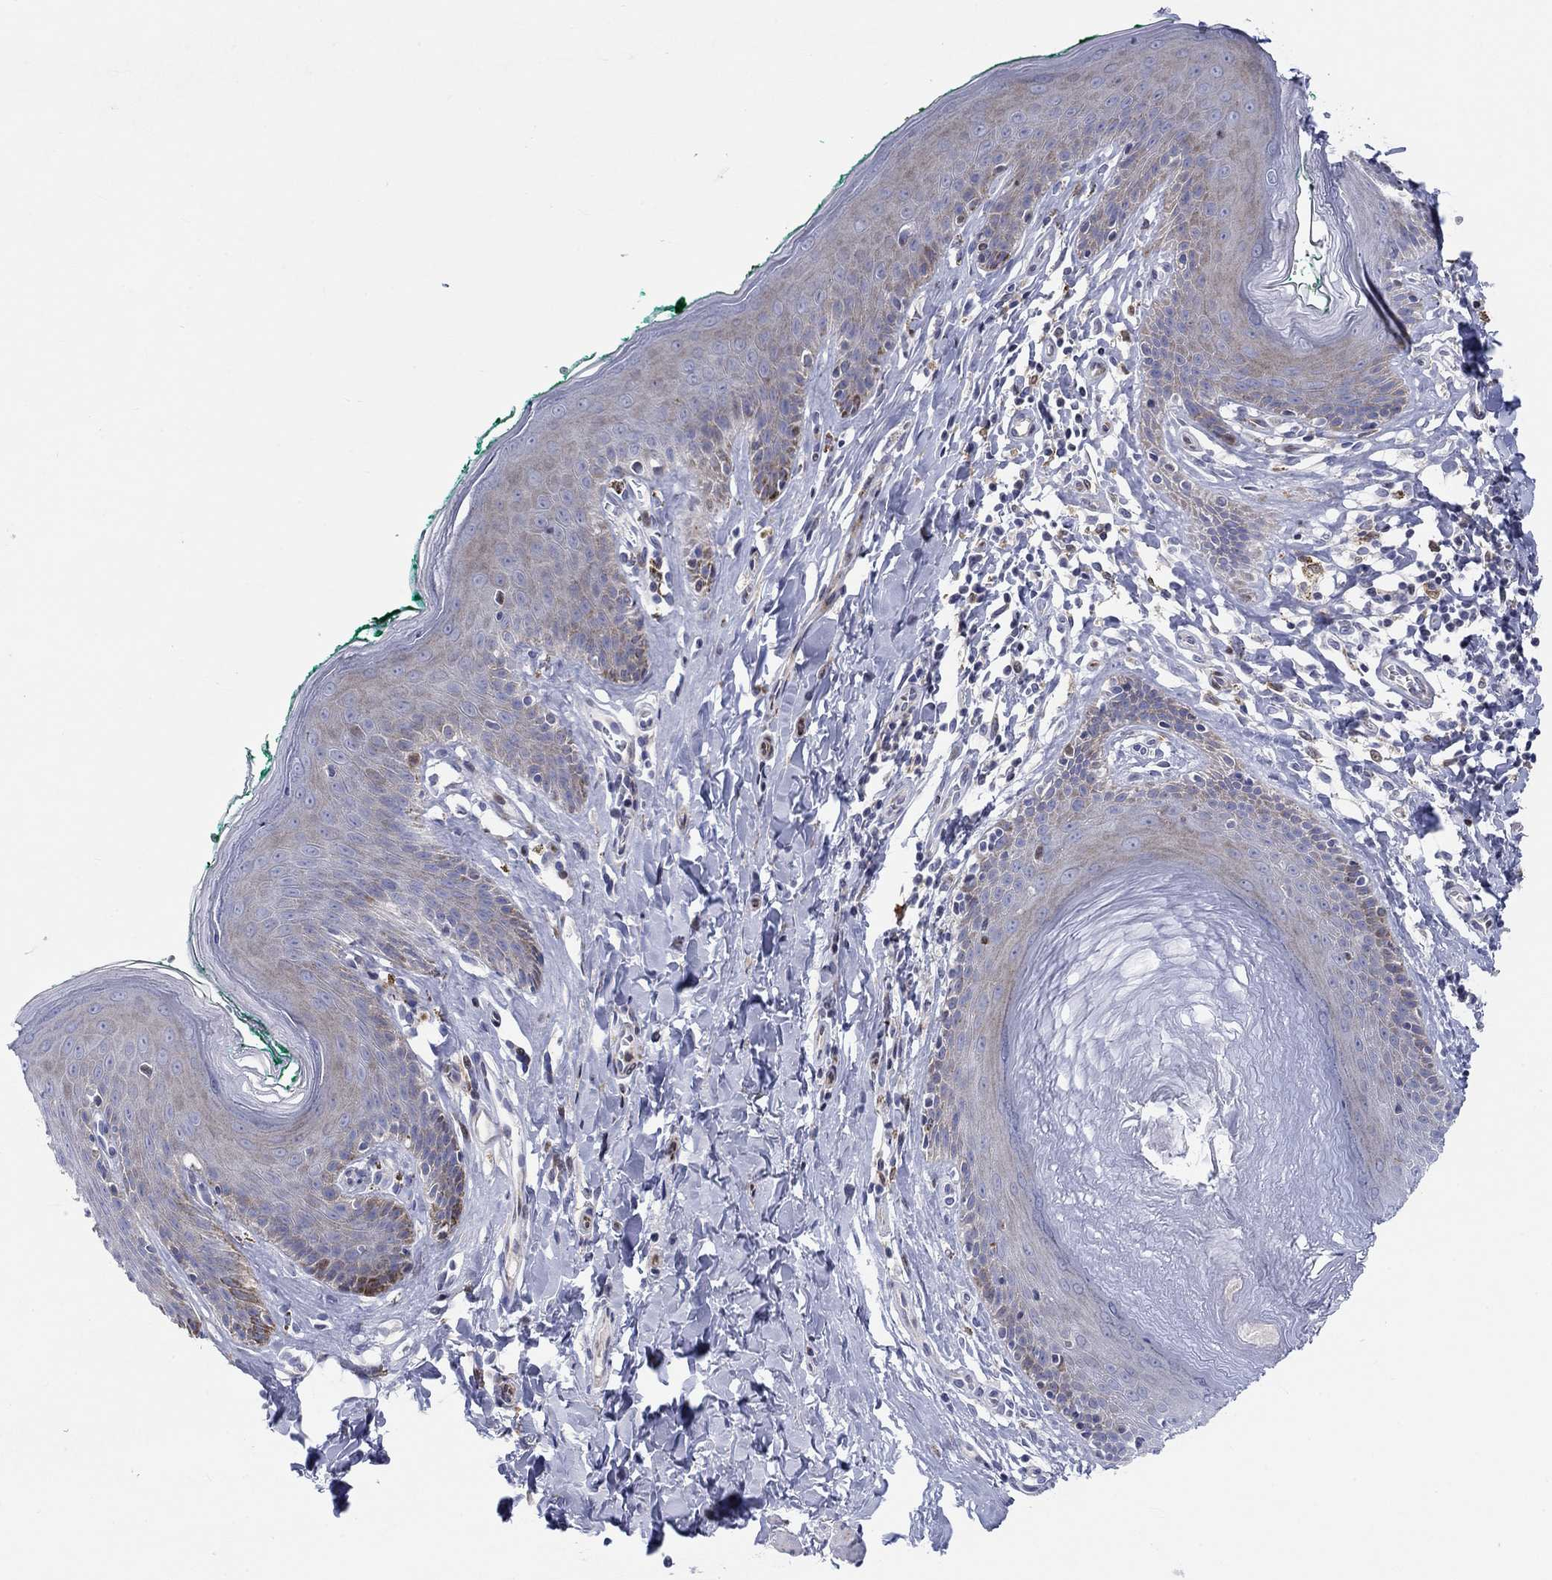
{"staining": {"intensity": "weak", "quantity": "25%-75%", "location": "cytoplasmic/membranous"}, "tissue": "skin", "cell_type": "Epidermal cells", "image_type": "normal", "snomed": [{"axis": "morphology", "description": "Normal tissue, NOS"}, {"axis": "topography", "description": "Vulva"}], "caption": "High-power microscopy captured an immunohistochemistry photomicrograph of benign skin, revealing weak cytoplasmic/membranous expression in approximately 25%-75% of epidermal cells.", "gene": "ARHGAP36", "patient": {"sex": "female", "age": 66}}